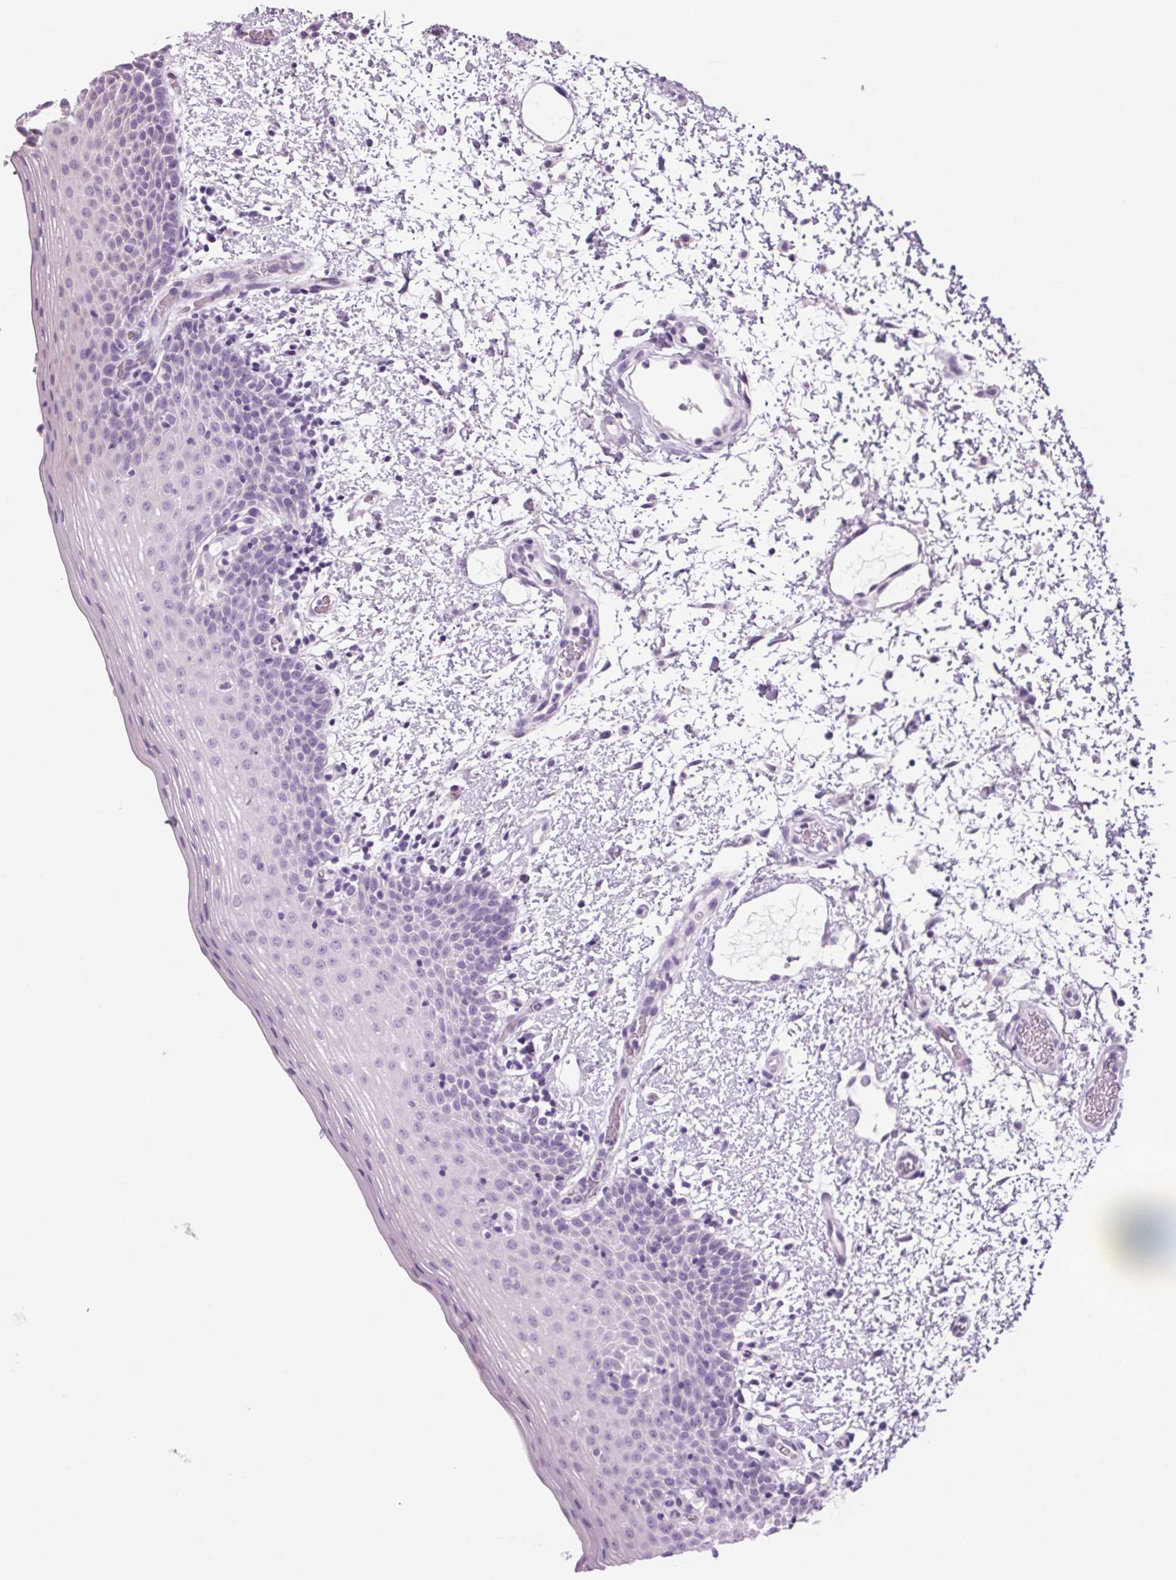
{"staining": {"intensity": "negative", "quantity": "none", "location": "none"}, "tissue": "oral mucosa", "cell_type": "Squamous epithelial cells", "image_type": "normal", "snomed": [{"axis": "morphology", "description": "Normal tissue, NOS"}, {"axis": "topography", "description": "Oral tissue"}, {"axis": "topography", "description": "Head-Neck"}], "caption": "IHC photomicrograph of benign oral mucosa: human oral mucosa stained with DAB (3,3'-diaminobenzidine) reveals no significant protein positivity in squamous epithelial cells. (DAB (3,3'-diaminobenzidine) immunohistochemistry, high magnification).", "gene": "PPP1R1A", "patient": {"sex": "female", "age": 55}}